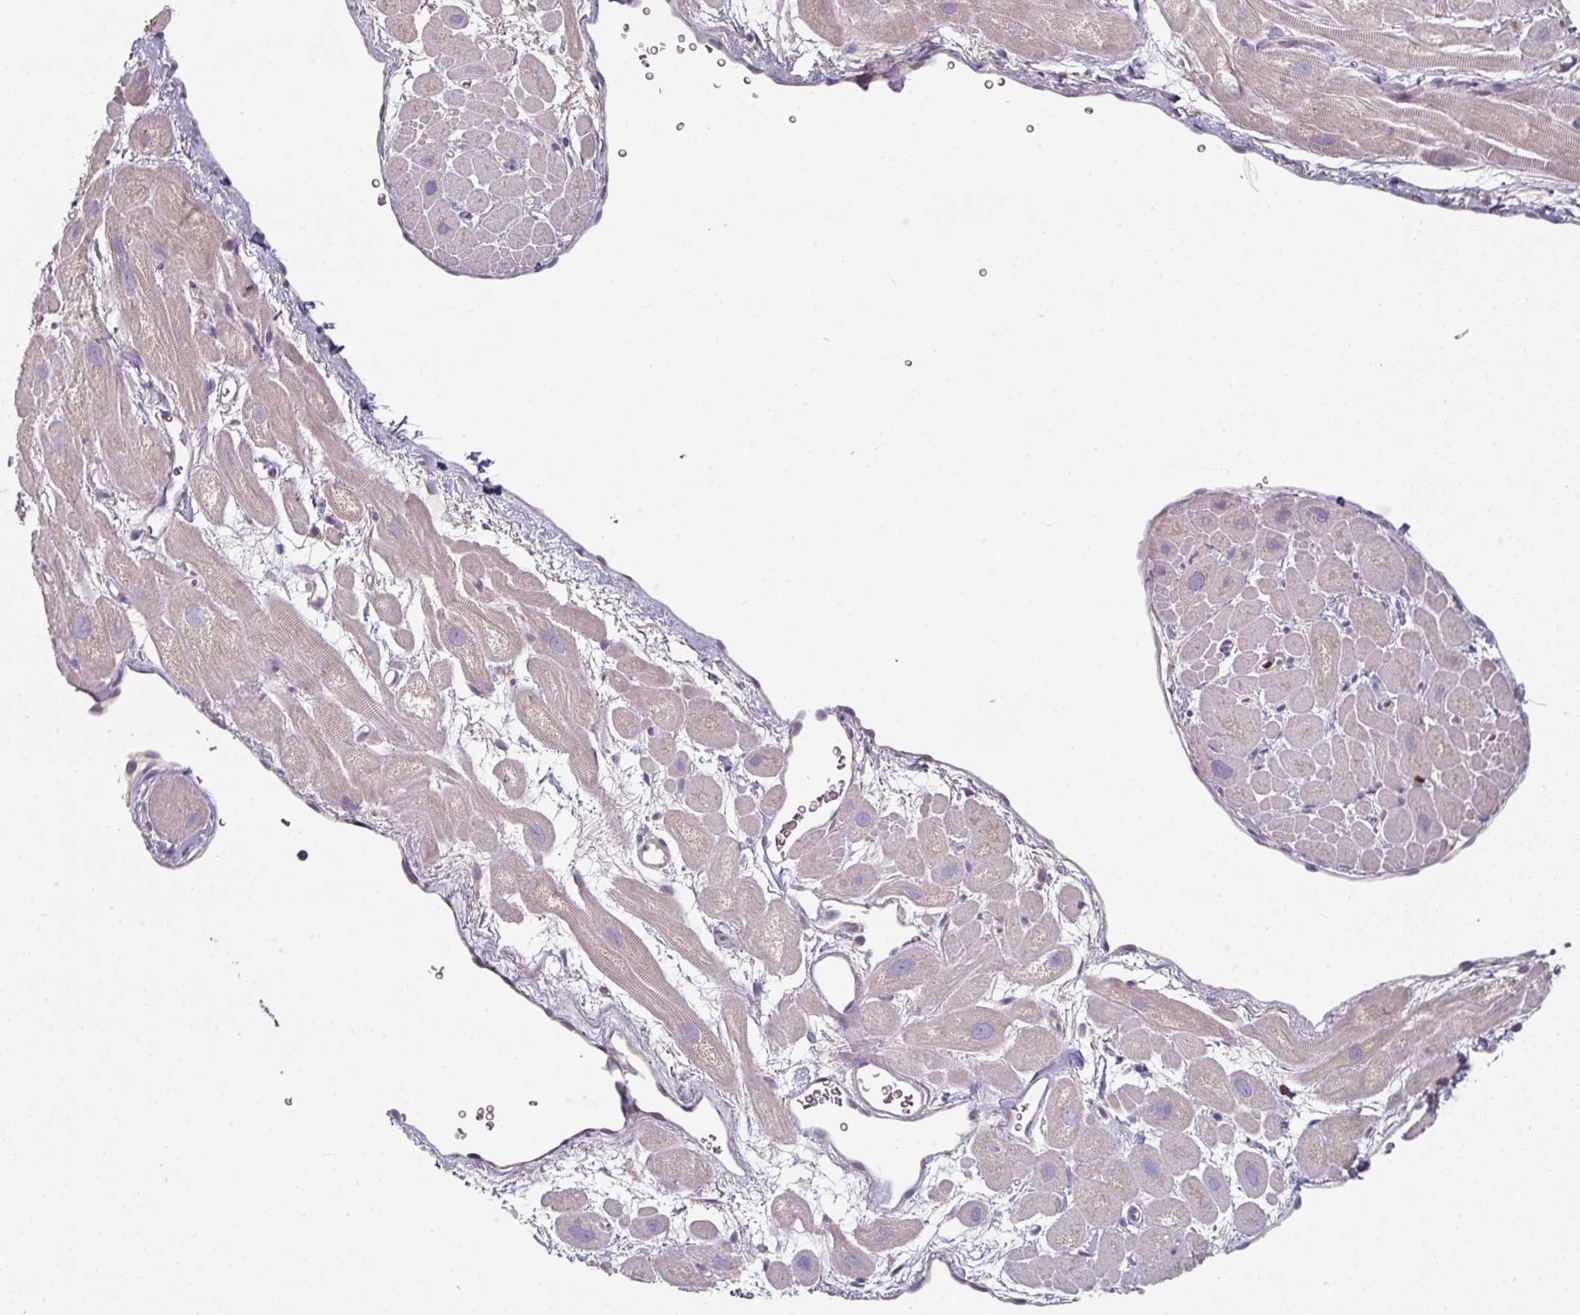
{"staining": {"intensity": "weak", "quantity": ">75%", "location": "cytoplasmic/membranous"}, "tissue": "heart muscle", "cell_type": "Cardiomyocytes", "image_type": "normal", "snomed": [{"axis": "morphology", "description": "Normal tissue, NOS"}, {"axis": "topography", "description": "Heart"}], "caption": "This image reveals IHC staining of normal human heart muscle, with low weak cytoplasmic/membranous expression in approximately >75% of cardiomyocytes.", "gene": "CD3G", "patient": {"sex": "male", "age": 49}}